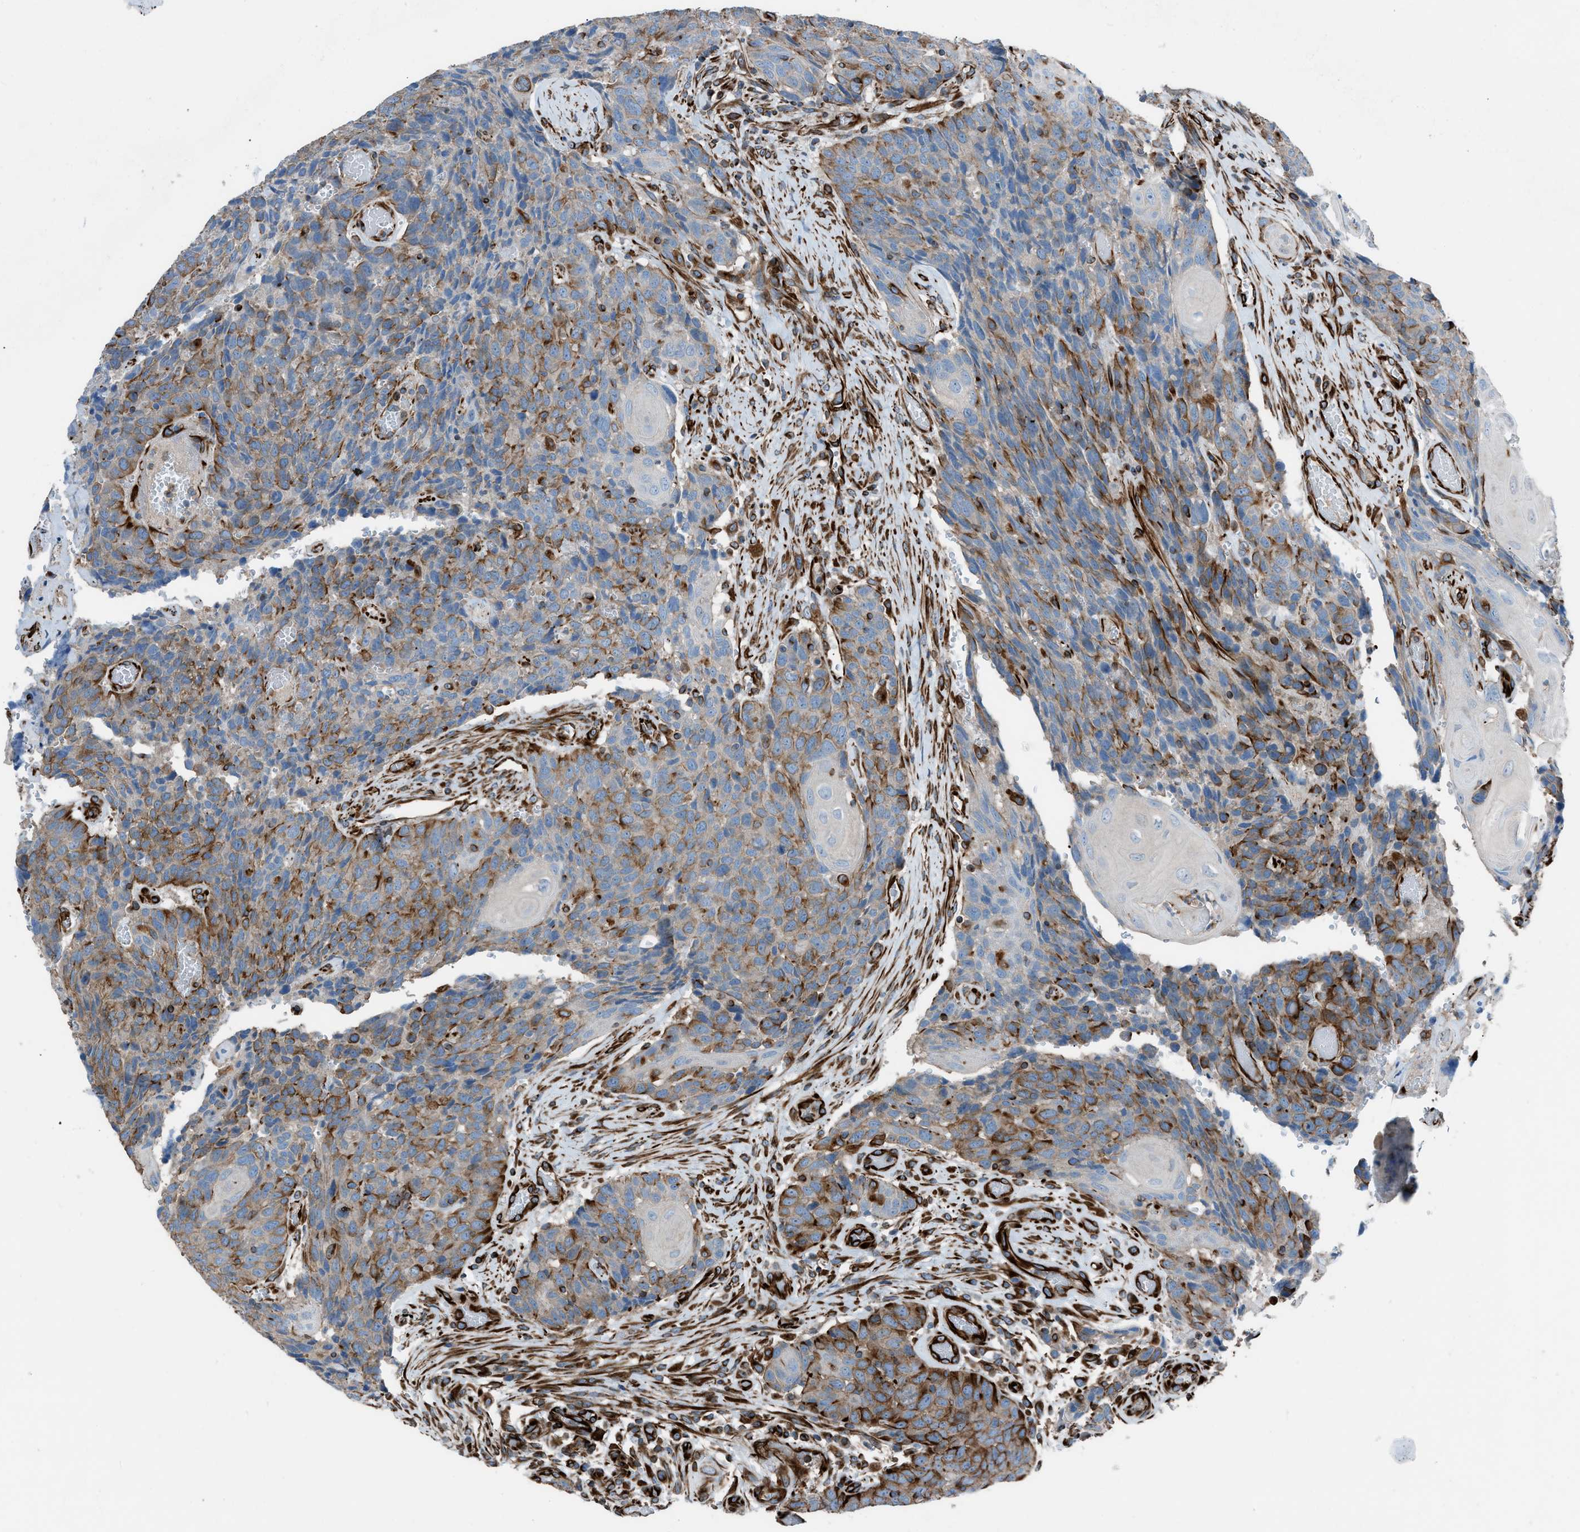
{"staining": {"intensity": "moderate", "quantity": ">75%", "location": "cytoplasmic/membranous"}, "tissue": "head and neck cancer", "cell_type": "Tumor cells", "image_type": "cancer", "snomed": [{"axis": "morphology", "description": "Squamous cell carcinoma, NOS"}, {"axis": "topography", "description": "Head-Neck"}], "caption": "Protein staining of head and neck cancer (squamous cell carcinoma) tissue demonstrates moderate cytoplasmic/membranous positivity in approximately >75% of tumor cells. Nuclei are stained in blue.", "gene": "CABP7", "patient": {"sex": "male", "age": 66}}